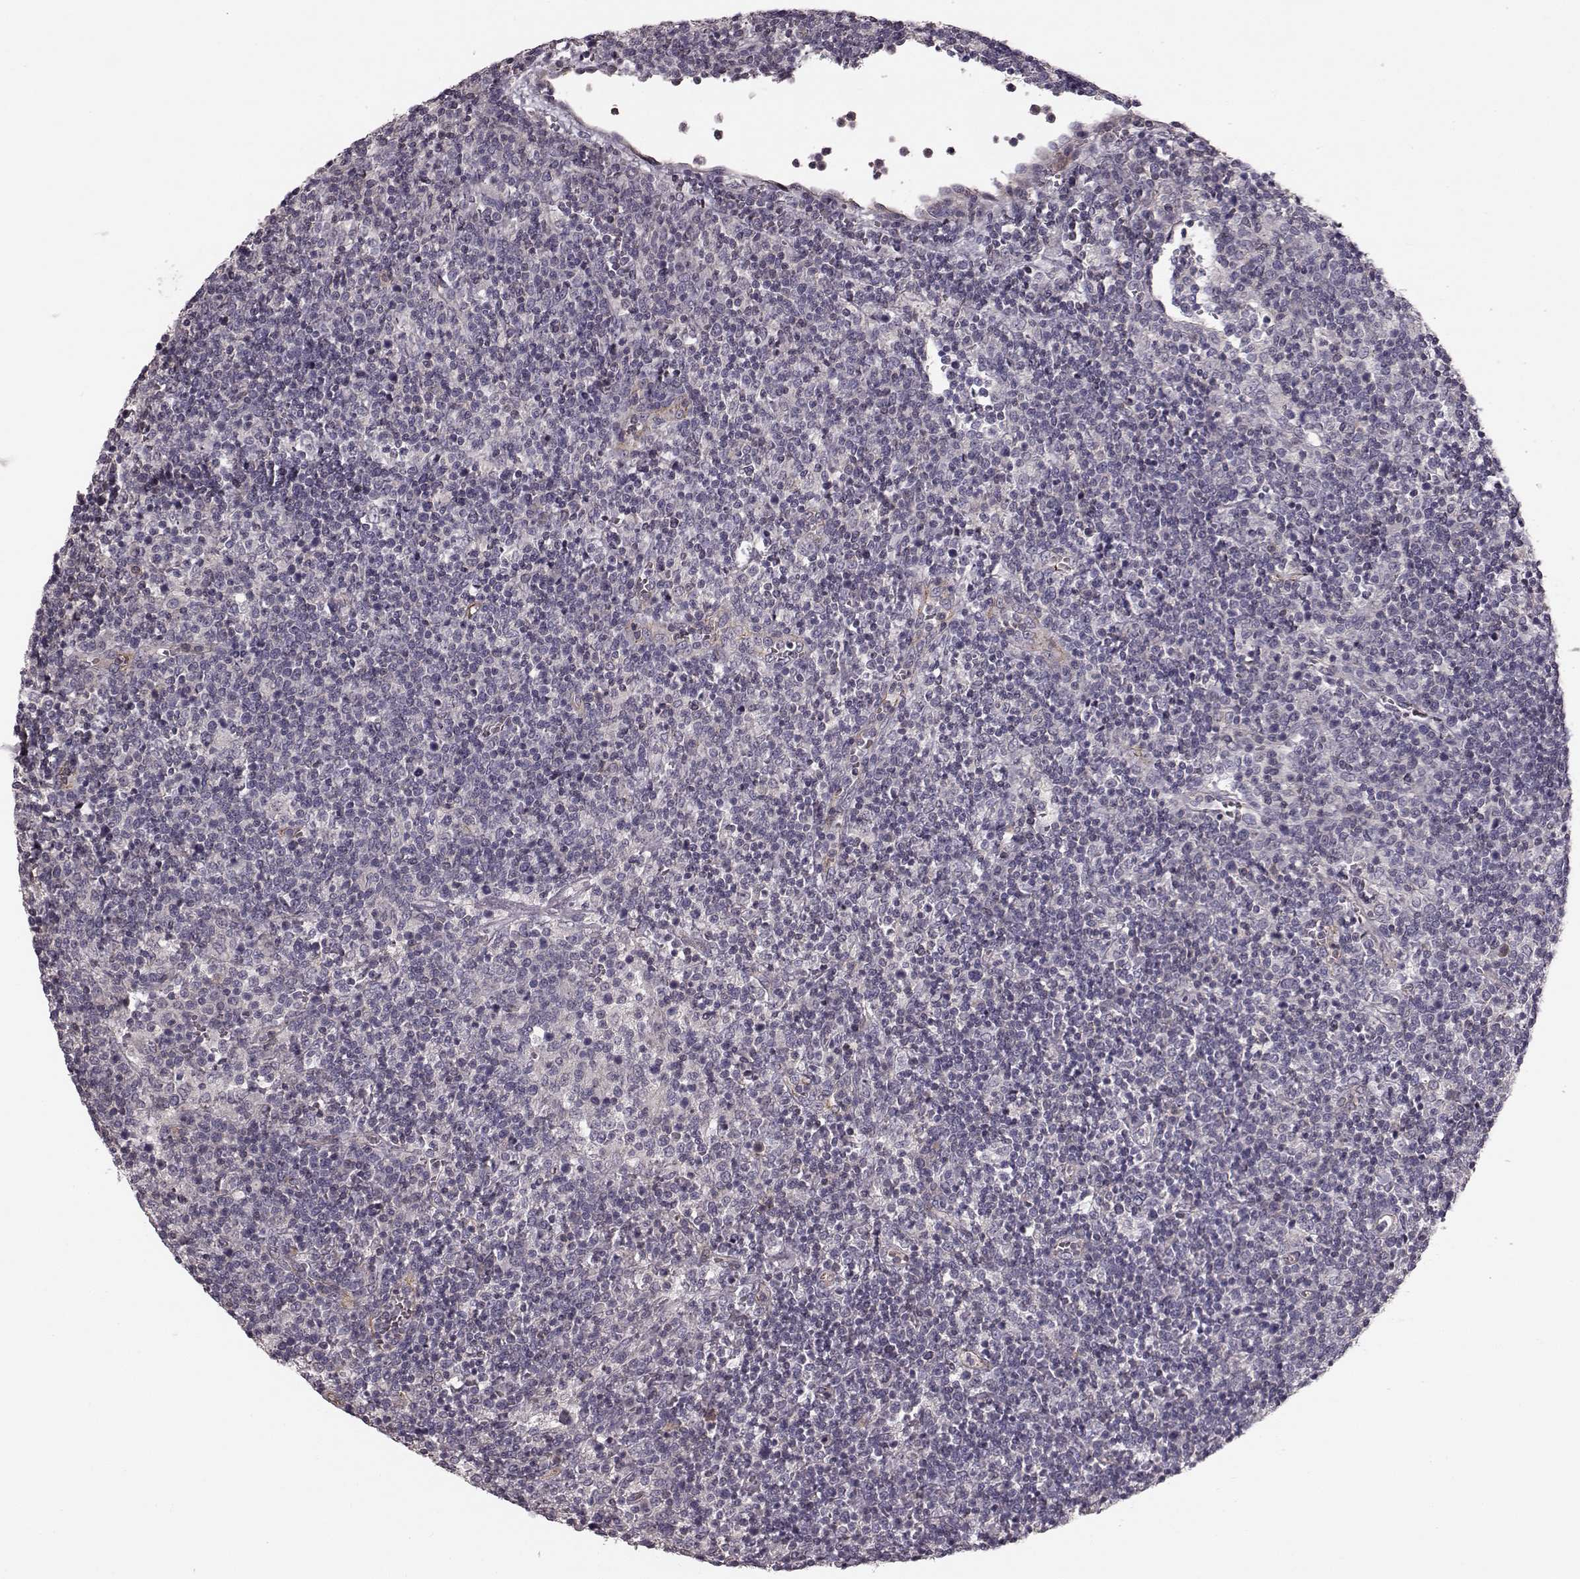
{"staining": {"intensity": "negative", "quantity": "none", "location": "none"}, "tissue": "lymphoma", "cell_type": "Tumor cells", "image_type": "cancer", "snomed": [{"axis": "morphology", "description": "Malignant lymphoma, non-Hodgkin's type, High grade"}, {"axis": "topography", "description": "Lymph node"}], "caption": "Tumor cells are negative for protein expression in human lymphoma. (Stains: DAB immunohistochemistry (IHC) with hematoxylin counter stain, Microscopy: brightfield microscopy at high magnification).", "gene": "SLC22A18", "patient": {"sex": "male", "age": 61}}